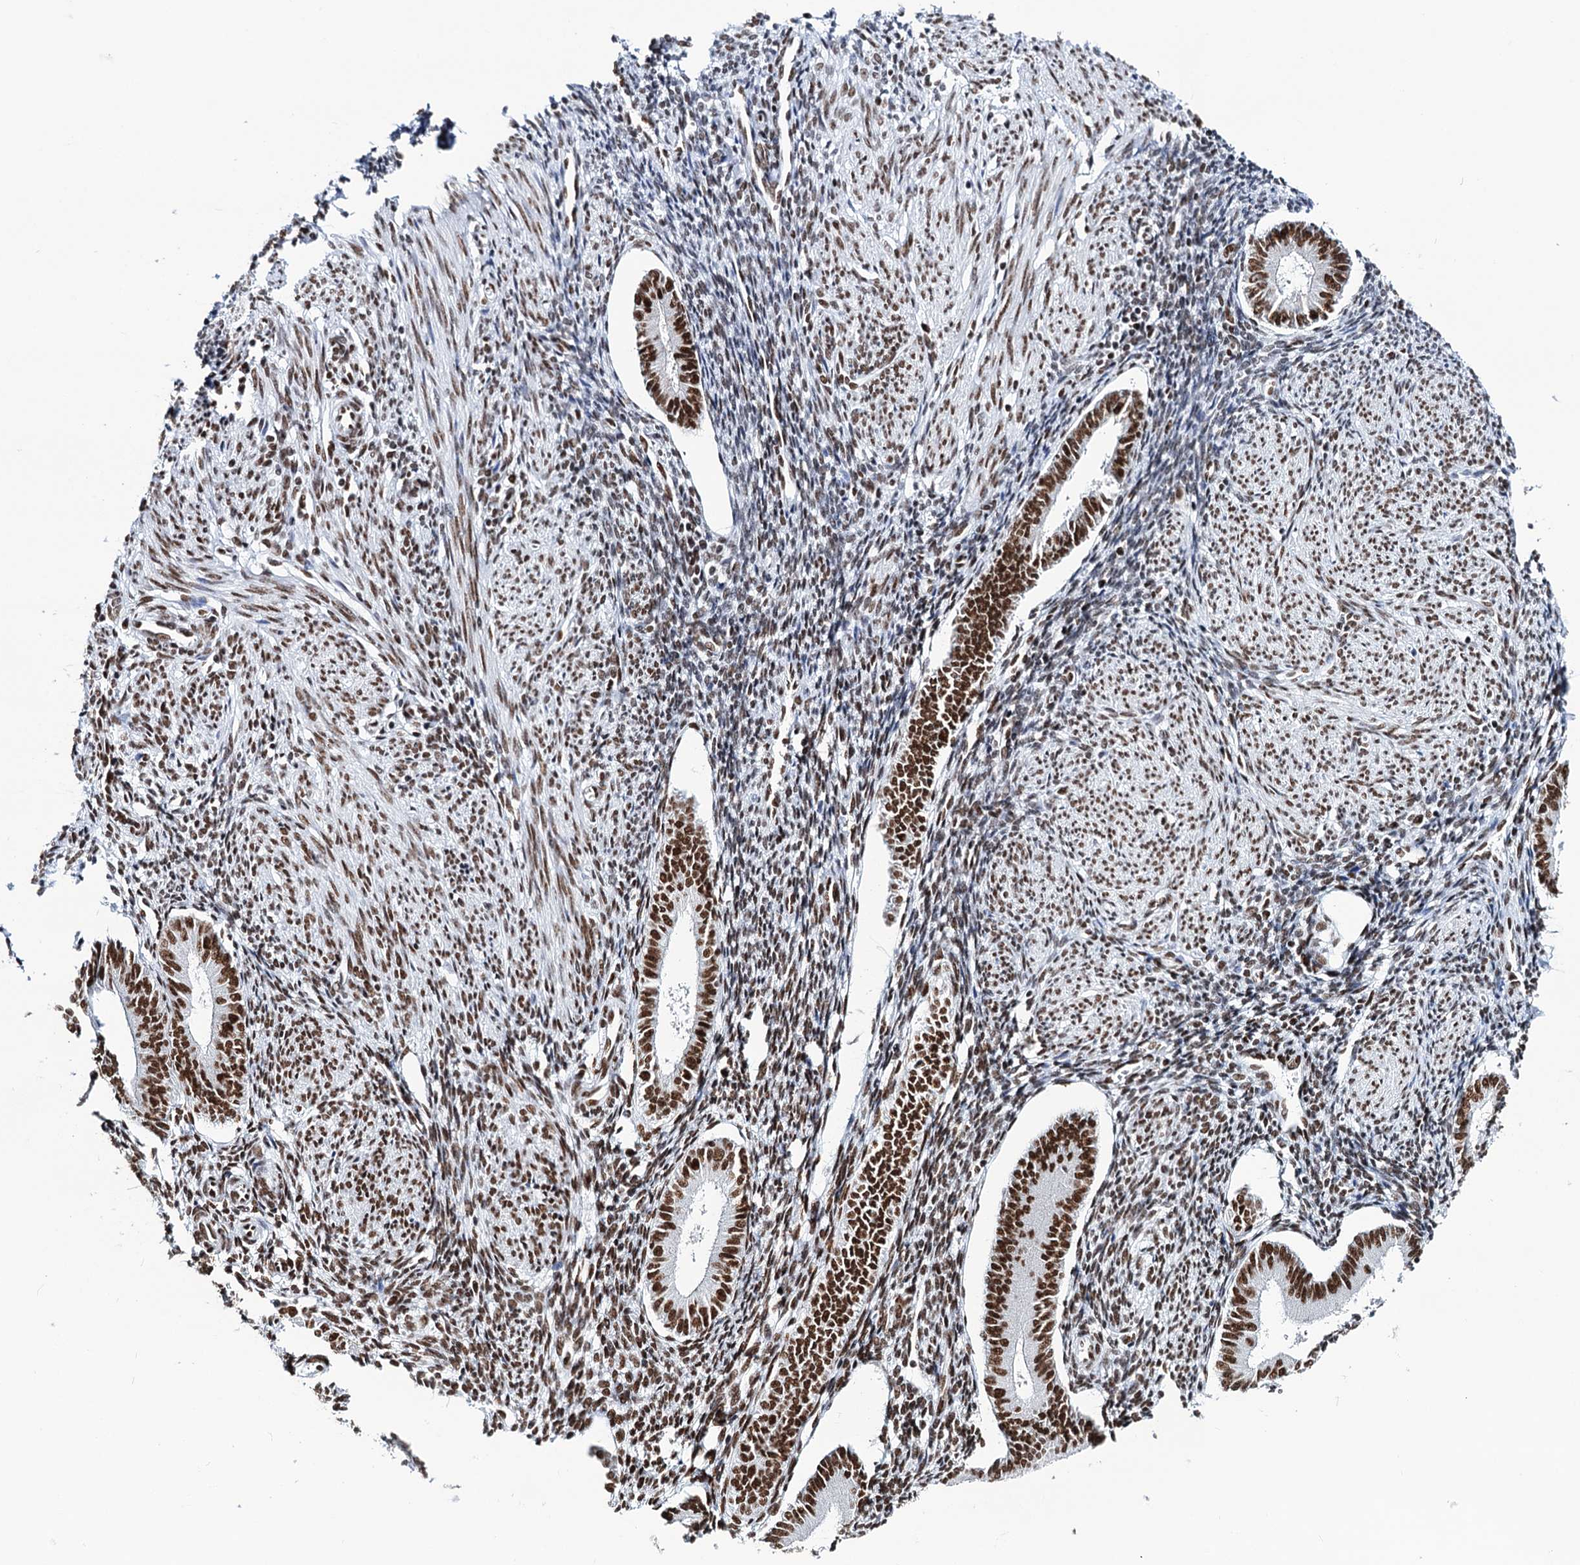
{"staining": {"intensity": "moderate", "quantity": "<25%", "location": "nuclear"}, "tissue": "endometrium", "cell_type": "Cells in endometrial stroma", "image_type": "normal", "snomed": [{"axis": "morphology", "description": "Normal tissue, NOS"}, {"axis": "topography", "description": "Uterus"}, {"axis": "topography", "description": "Endometrium"}], "caption": "Moderate nuclear staining is present in approximately <25% of cells in endometrial stroma in normal endometrium. (IHC, brightfield microscopy, high magnification).", "gene": "MATR3", "patient": {"sex": "female", "age": 48}}